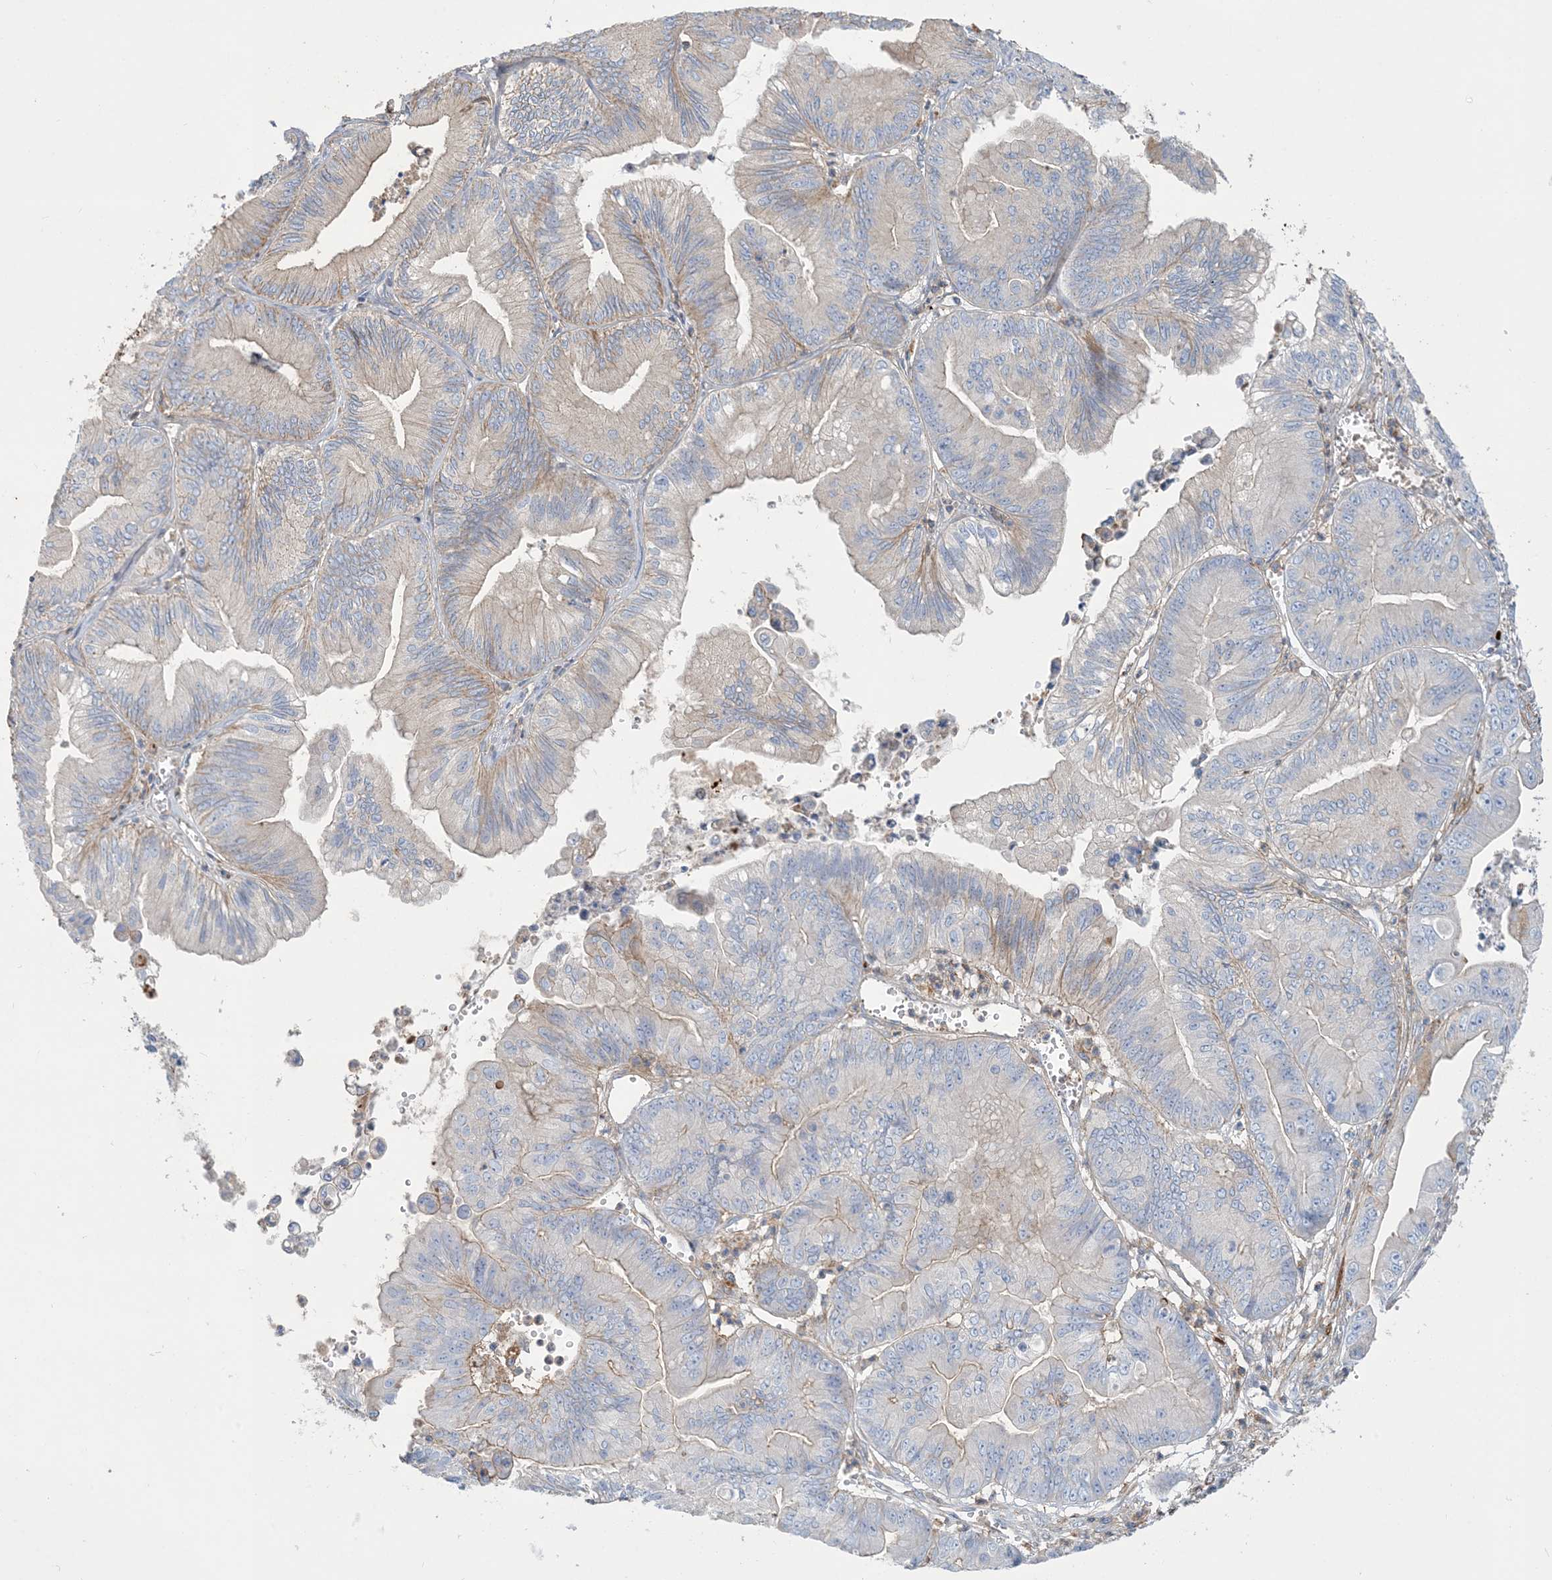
{"staining": {"intensity": "weak", "quantity": "<25%", "location": "cytoplasmic/membranous"}, "tissue": "ovarian cancer", "cell_type": "Tumor cells", "image_type": "cancer", "snomed": [{"axis": "morphology", "description": "Cystadenocarcinoma, mucinous, NOS"}, {"axis": "topography", "description": "Ovary"}], "caption": "Image shows no protein staining in tumor cells of ovarian cancer tissue. Brightfield microscopy of IHC stained with DAB (brown) and hematoxylin (blue), captured at high magnification.", "gene": "GTF3C2", "patient": {"sex": "female", "age": 71}}